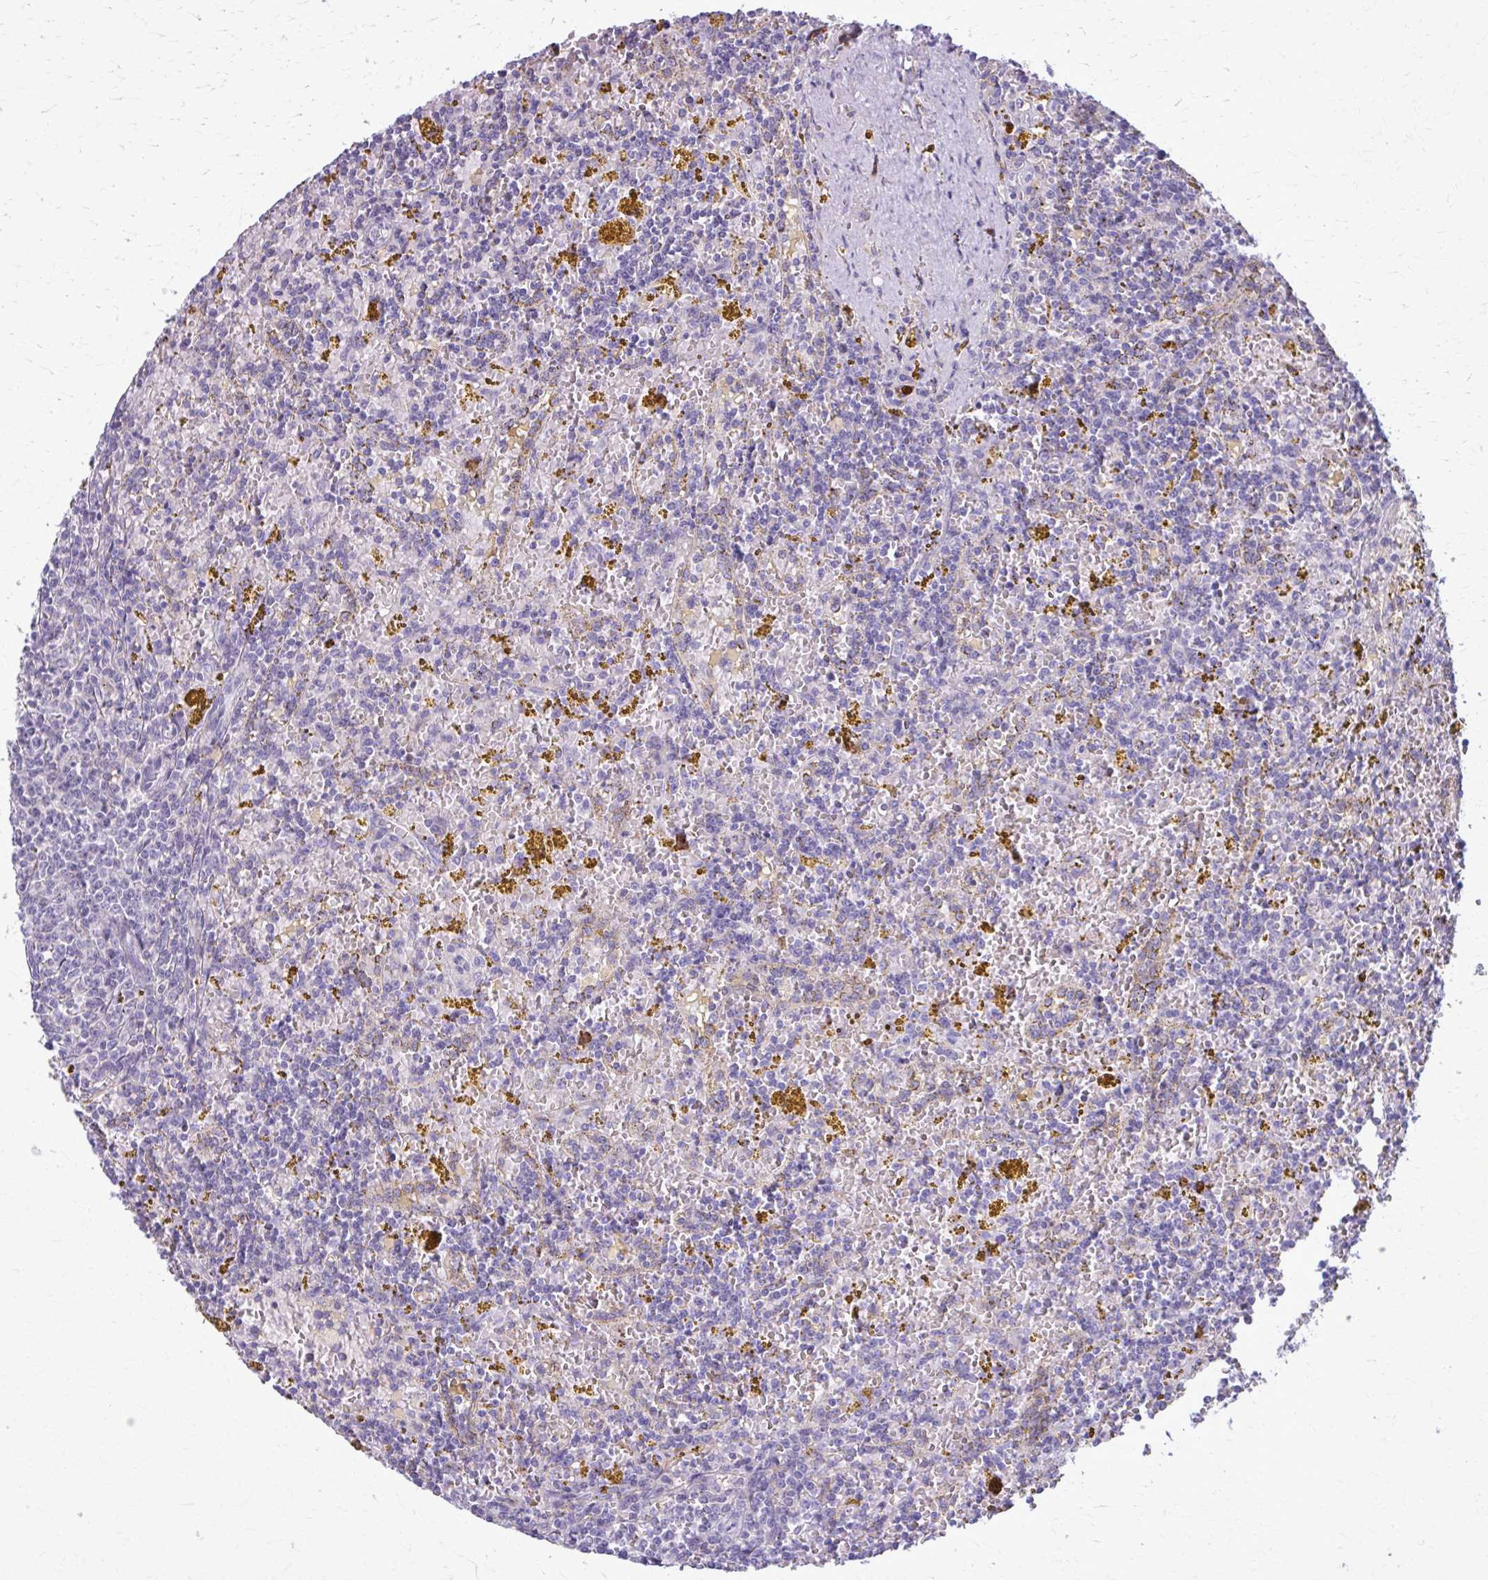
{"staining": {"intensity": "negative", "quantity": "none", "location": "none"}, "tissue": "lymphoma", "cell_type": "Tumor cells", "image_type": "cancer", "snomed": [{"axis": "morphology", "description": "Malignant lymphoma, non-Hodgkin's type, Low grade"}, {"axis": "topography", "description": "Spleen"}, {"axis": "topography", "description": "Lymph node"}], "caption": "Histopathology image shows no protein expression in tumor cells of lymphoma tissue.", "gene": "CD38", "patient": {"sex": "female", "age": 66}}